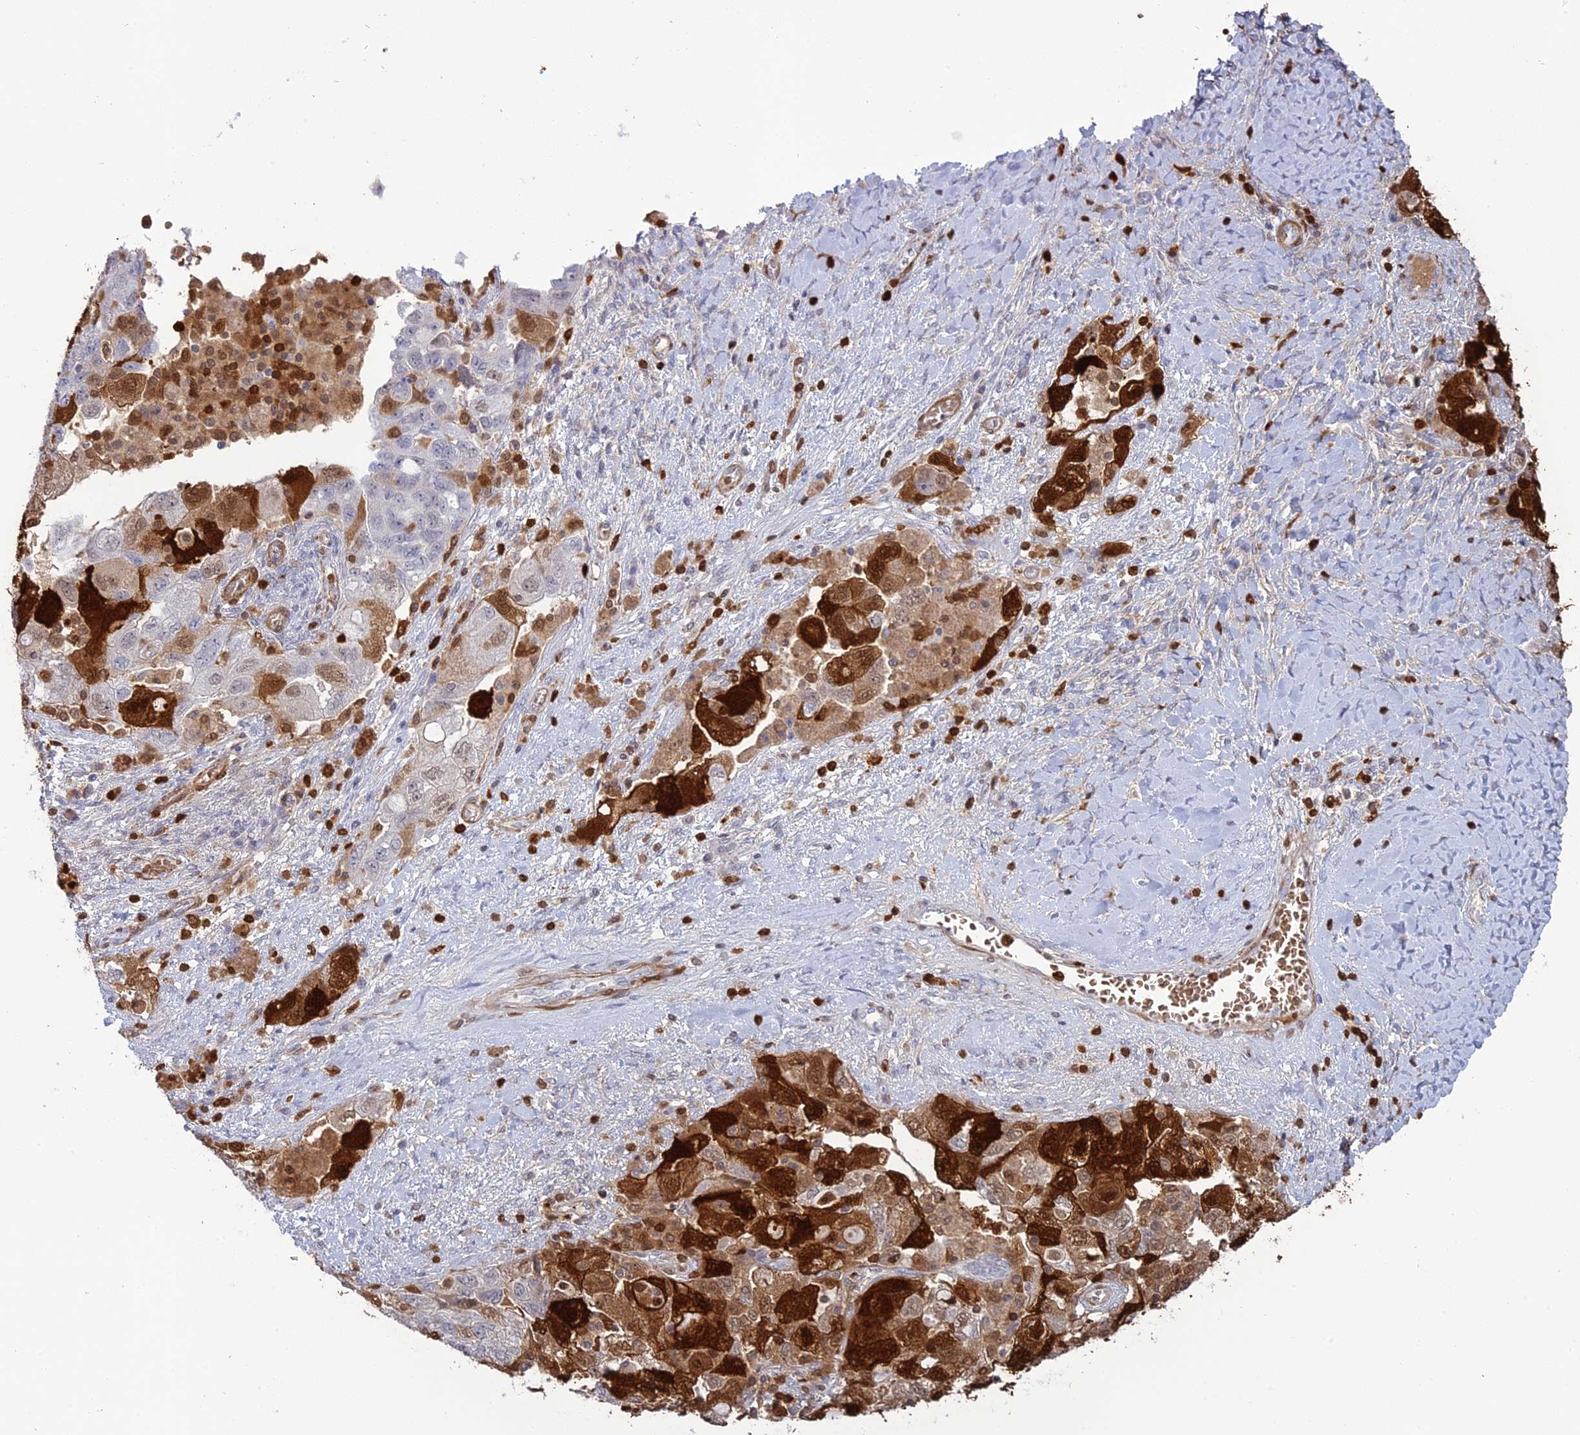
{"staining": {"intensity": "strong", "quantity": "25%-75%", "location": "cytoplasmic/membranous,nuclear"}, "tissue": "ovarian cancer", "cell_type": "Tumor cells", "image_type": "cancer", "snomed": [{"axis": "morphology", "description": "Carcinoma, NOS"}, {"axis": "morphology", "description": "Cystadenocarcinoma, serous, NOS"}, {"axis": "topography", "description": "Ovary"}], "caption": "Ovarian cancer (carcinoma) stained with a brown dye shows strong cytoplasmic/membranous and nuclear positive expression in approximately 25%-75% of tumor cells.", "gene": "PGBD4", "patient": {"sex": "female", "age": 69}}